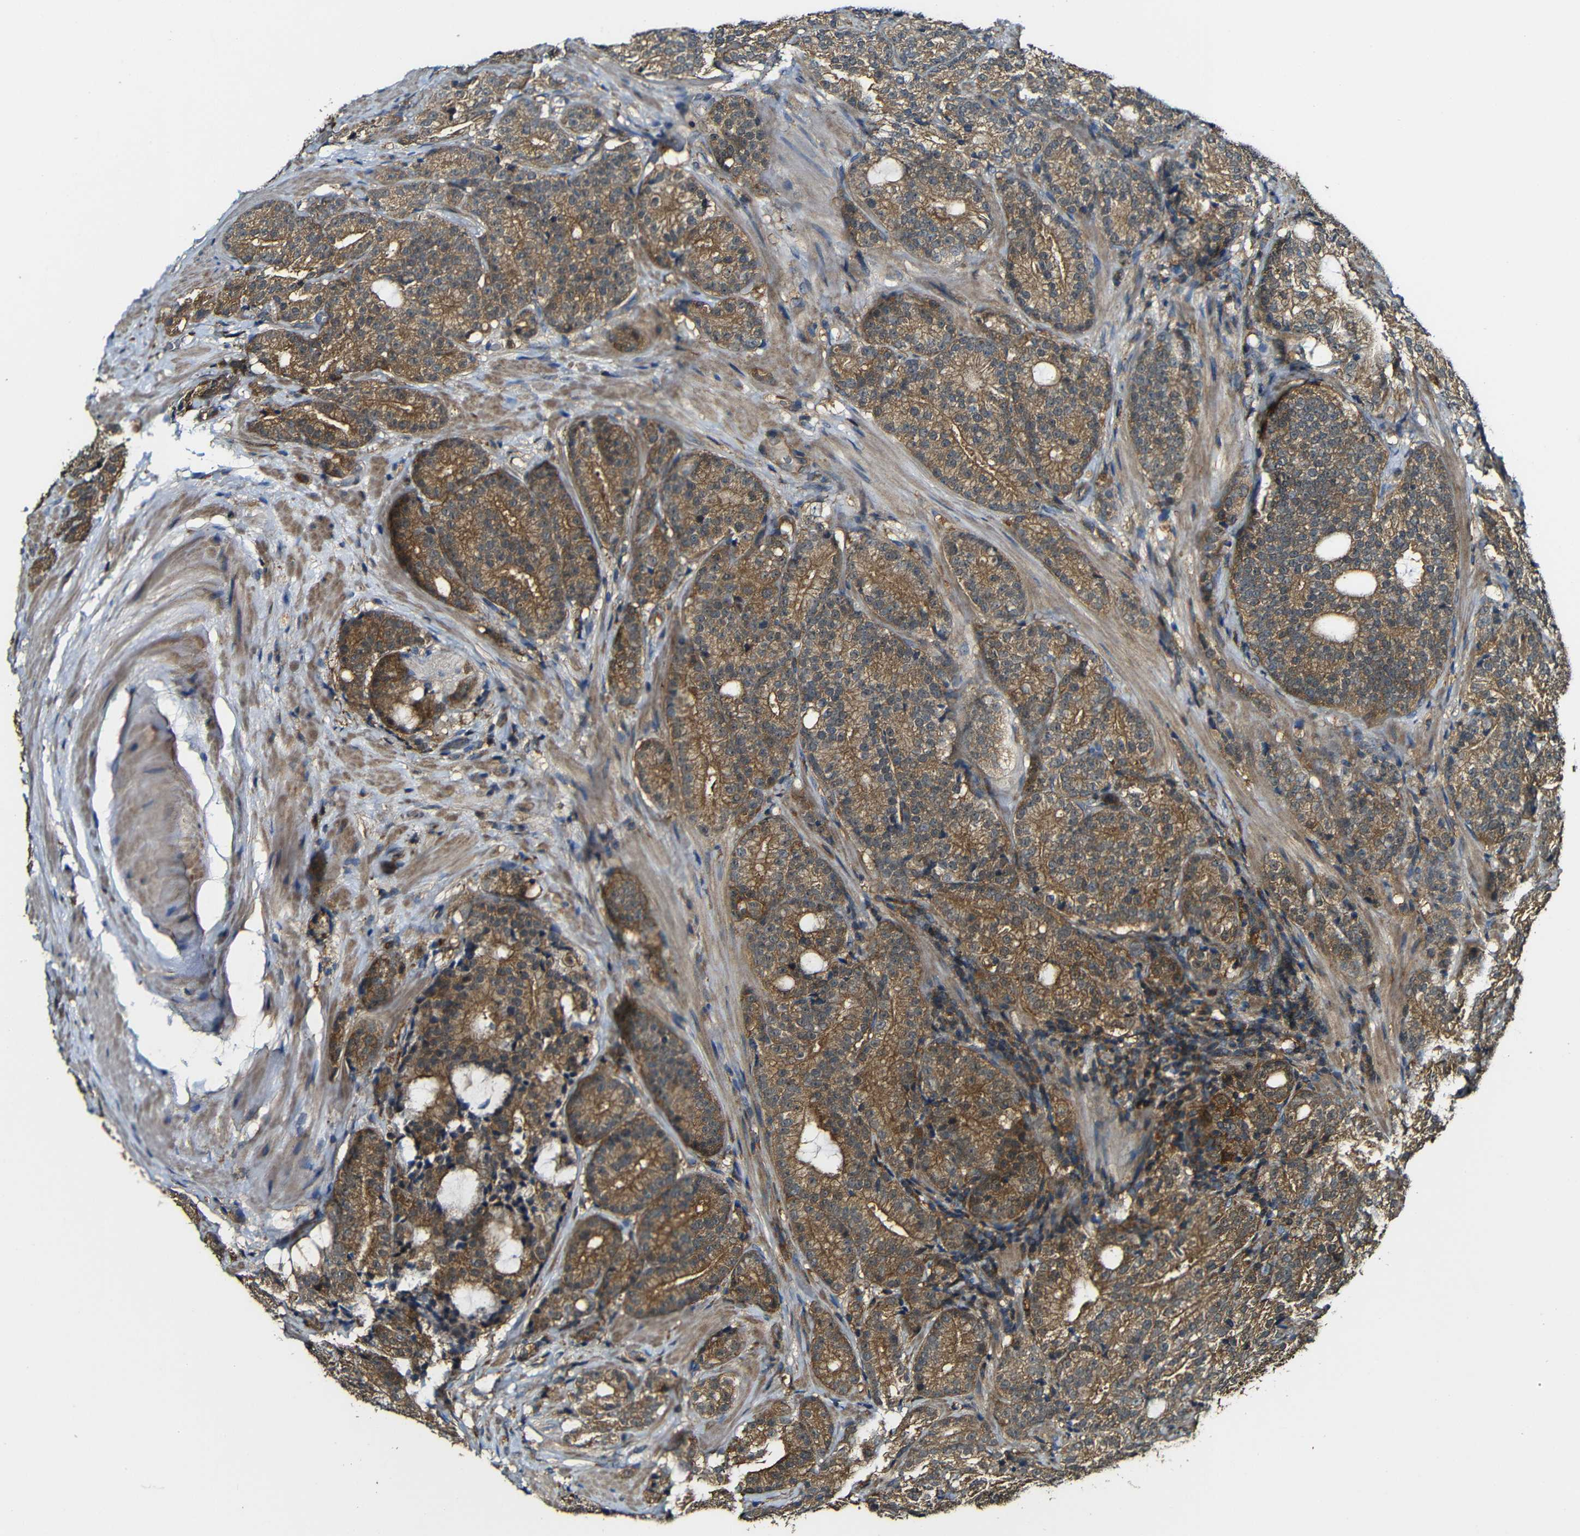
{"staining": {"intensity": "moderate", "quantity": ">75%", "location": "cytoplasmic/membranous"}, "tissue": "prostate cancer", "cell_type": "Tumor cells", "image_type": "cancer", "snomed": [{"axis": "morphology", "description": "Adenocarcinoma, High grade"}, {"axis": "topography", "description": "Prostate"}], "caption": "Brown immunohistochemical staining in human adenocarcinoma (high-grade) (prostate) shows moderate cytoplasmic/membranous positivity in about >75% of tumor cells. (DAB IHC, brown staining for protein, blue staining for nuclei).", "gene": "CASP8", "patient": {"sex": "male", "age": 61}}